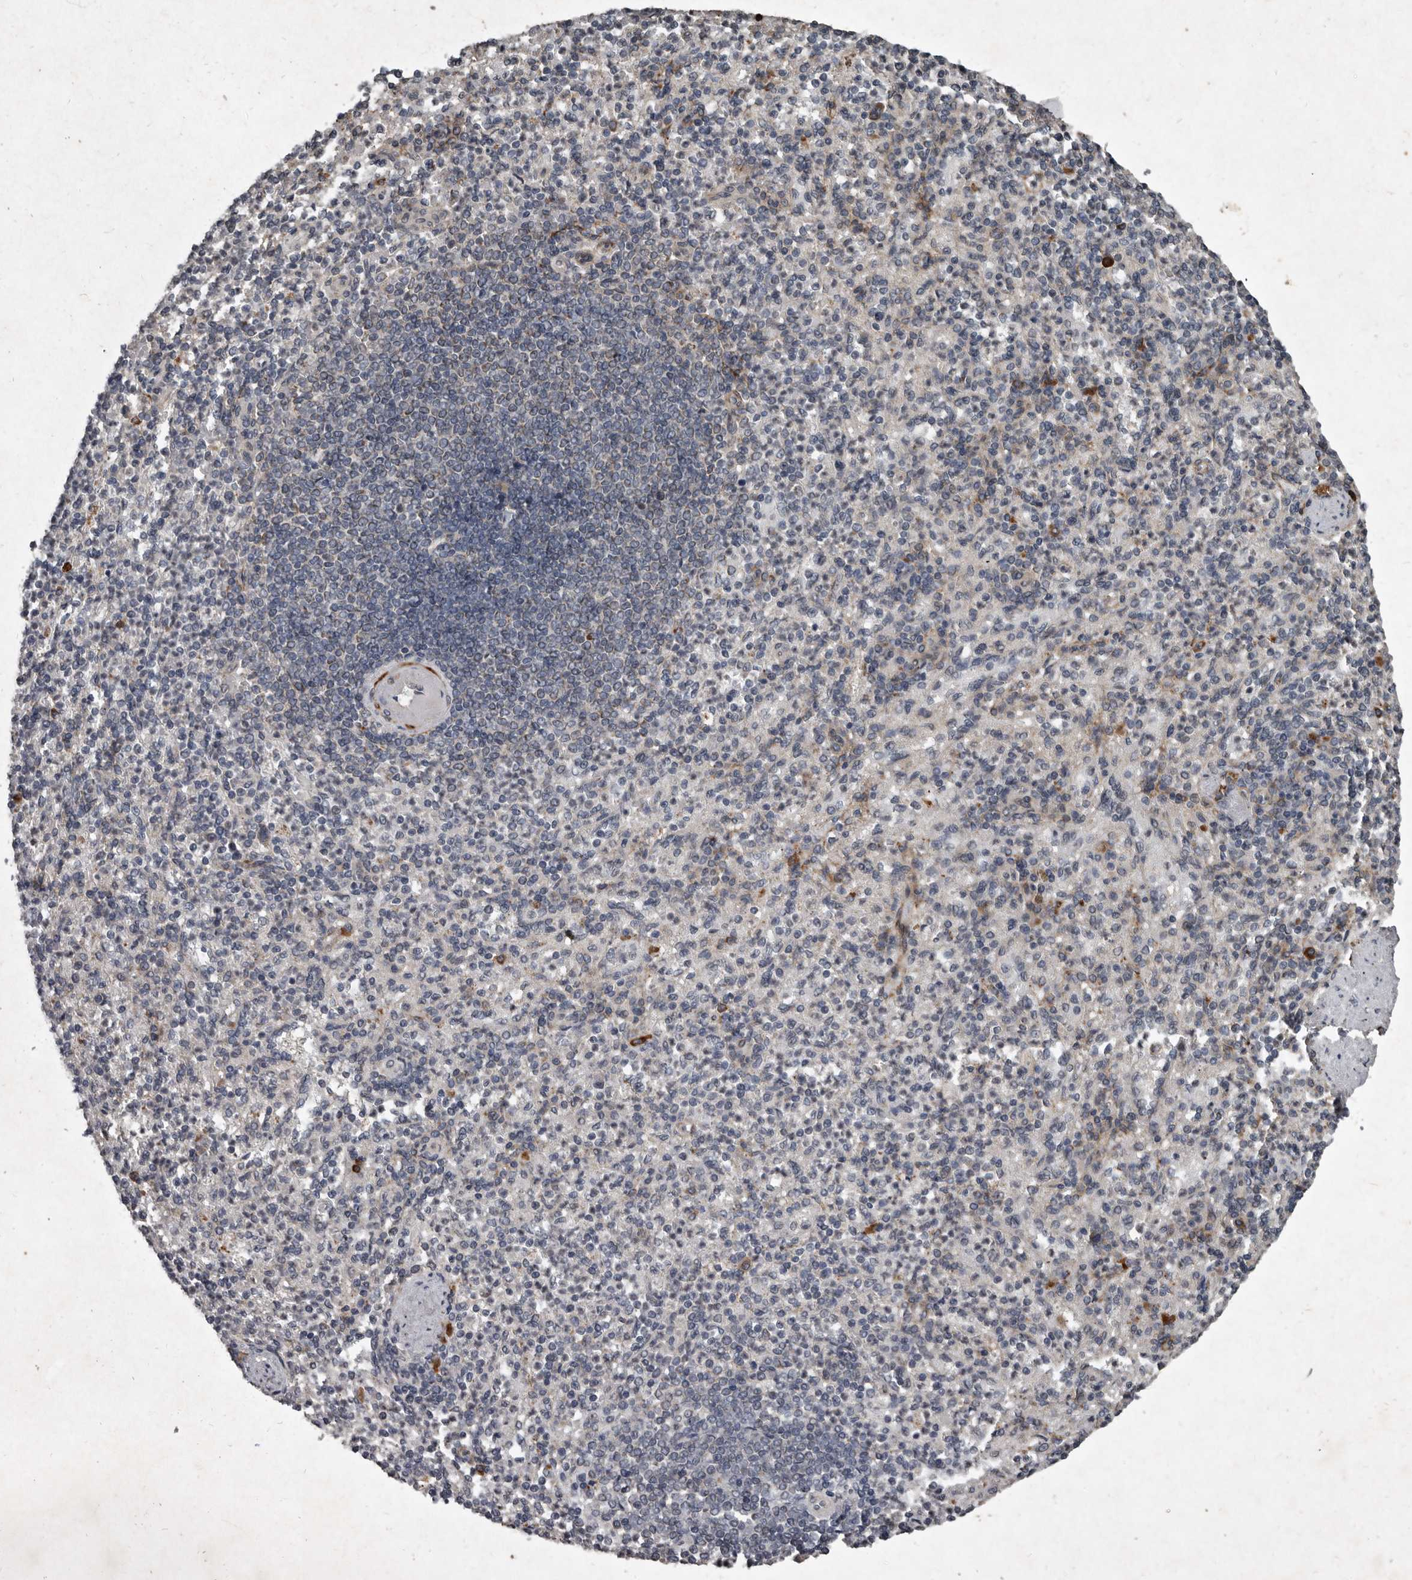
{"staining": {"intensity": "moderate", "quantity": "<25%", "location": "cytoplasmic/membranous"}, "tissue": "spleen", "cell_type": "Cells in red pulp", "image_type": "normal", "snomed": [{"axis": "morphology", "description": "Normal tissue, NOS"}, {"axis": "topography", "description": "Spleen"}], "caption": "Normal spleen exhibits moderate cytoplasmic/membranous expression in approximately <25% of cells in red pulp, visualized by immunohistochemistry.", "gene": "MRPS15", "patient": {"sex": "female", "age": 74}}